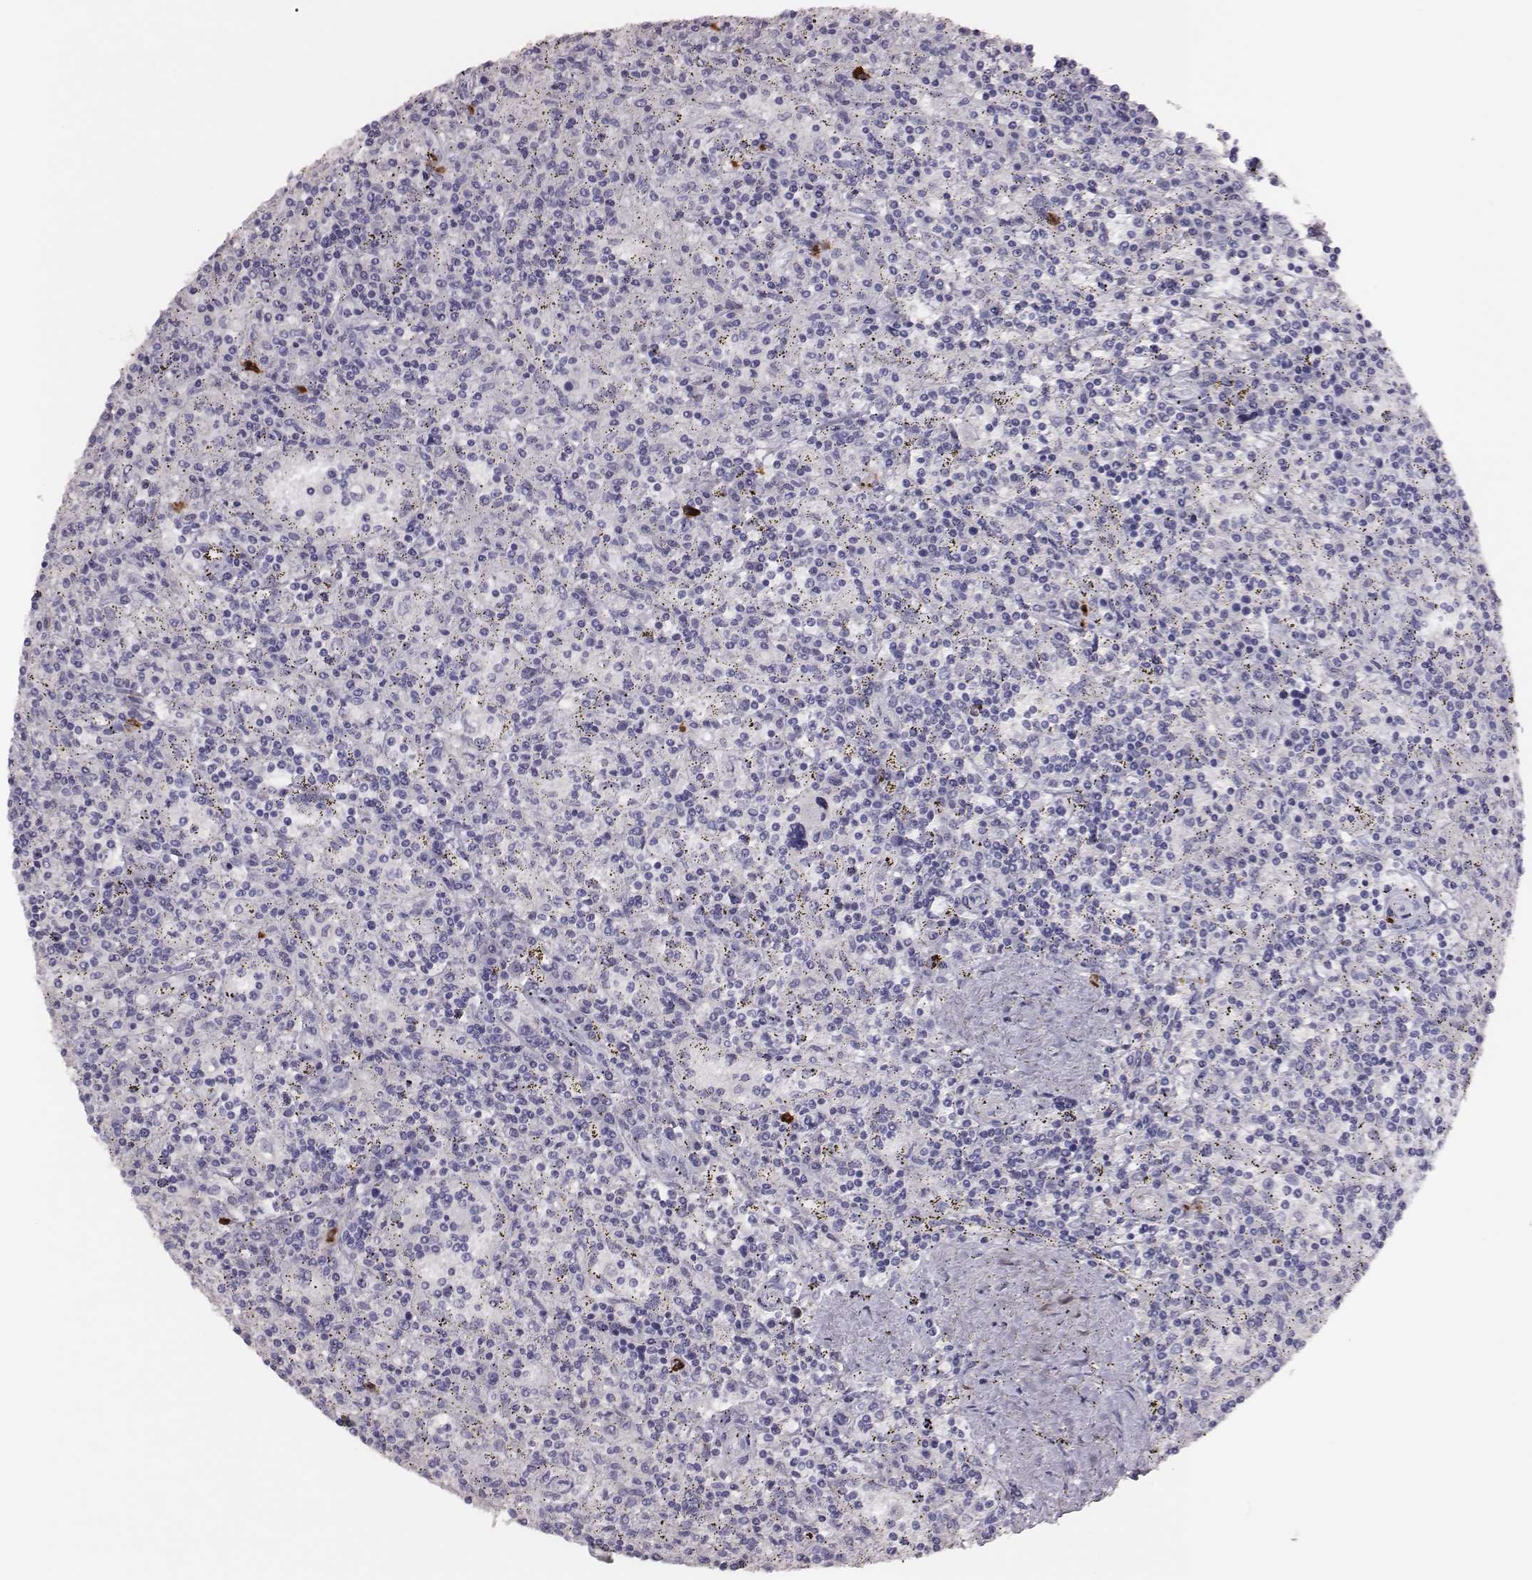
{"staining": {"intensity": "negative", "quantity": "none", "location": "none"}, "tissue": "lymphoma", "cell_type": "Tumor cells", "image_type": "cancer", "snomed": [{"axis": "morphology", "description": "Malignant lymphoma, non-Hodgkin's type, Low grade"}, {"axis": "topography", "description": "Spleen"}], "caption": "Immunohistochemistry (IHC) of human low-grade malignant lymphoma, non-Hodgkin's type reveals no positivity in tumor cells.", "gene": "P2RY10", "patient": {"sex": "male", "age": 62}}